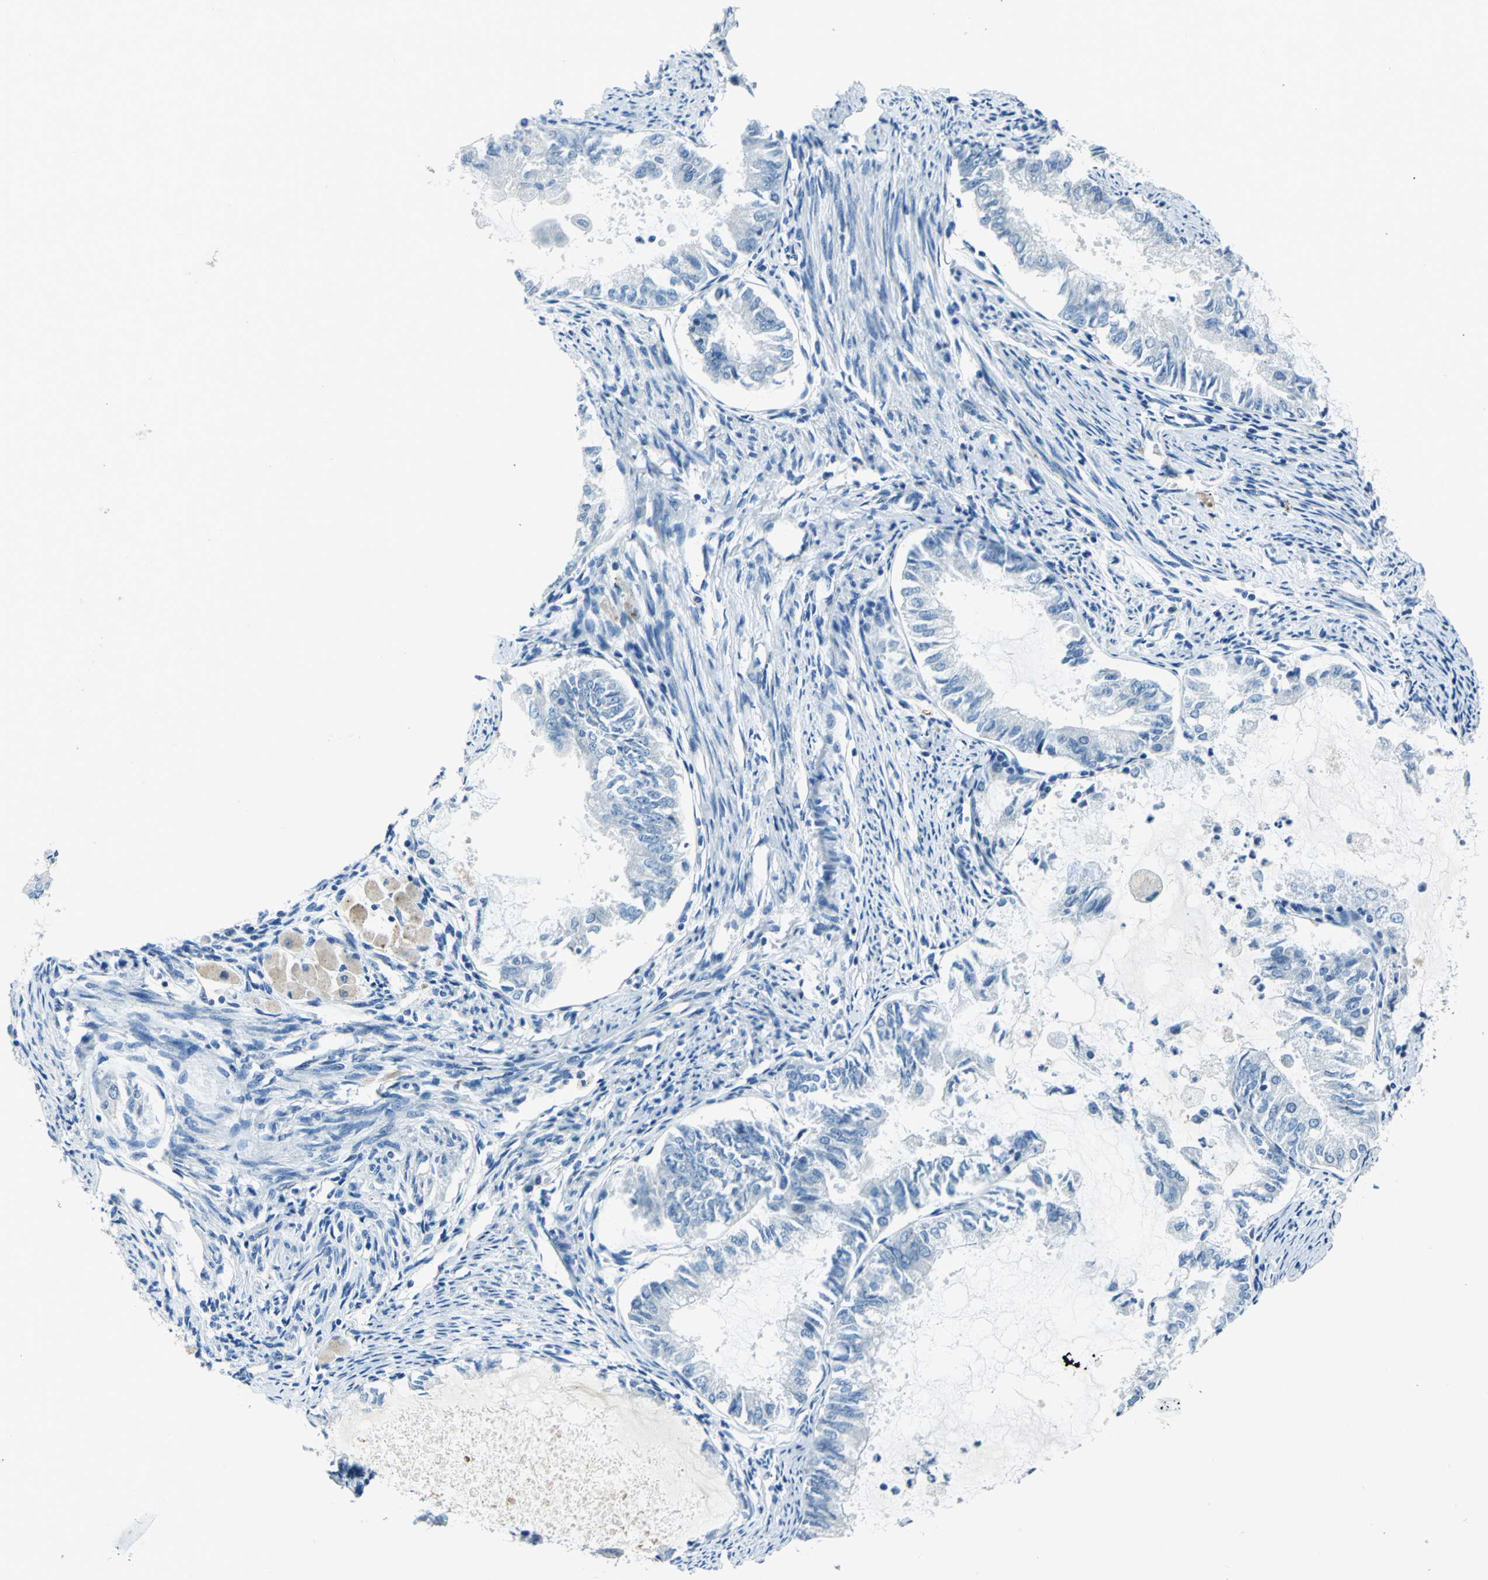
{"staining": {"intensity": "negative", "quantity": "none", "location": "none"}, "tissue": "endometrial cancer", "cell_type": "Tumor cells", "image_type": "cancer", "snomed": [{"axis": "morphology", "description": "Adenocarcinoma, NOS"}, {"axis": "topography", "description": "Endometrium"}], "caption": "Immunohistochemistry (IHC) micrograph of neoplastic tissue: endometrial adenocarcinoma stained with DAB displays no significant protein expression in tumor cells.", "gene": "RAD17", "patient": {"sex": "female", "age": 86}}